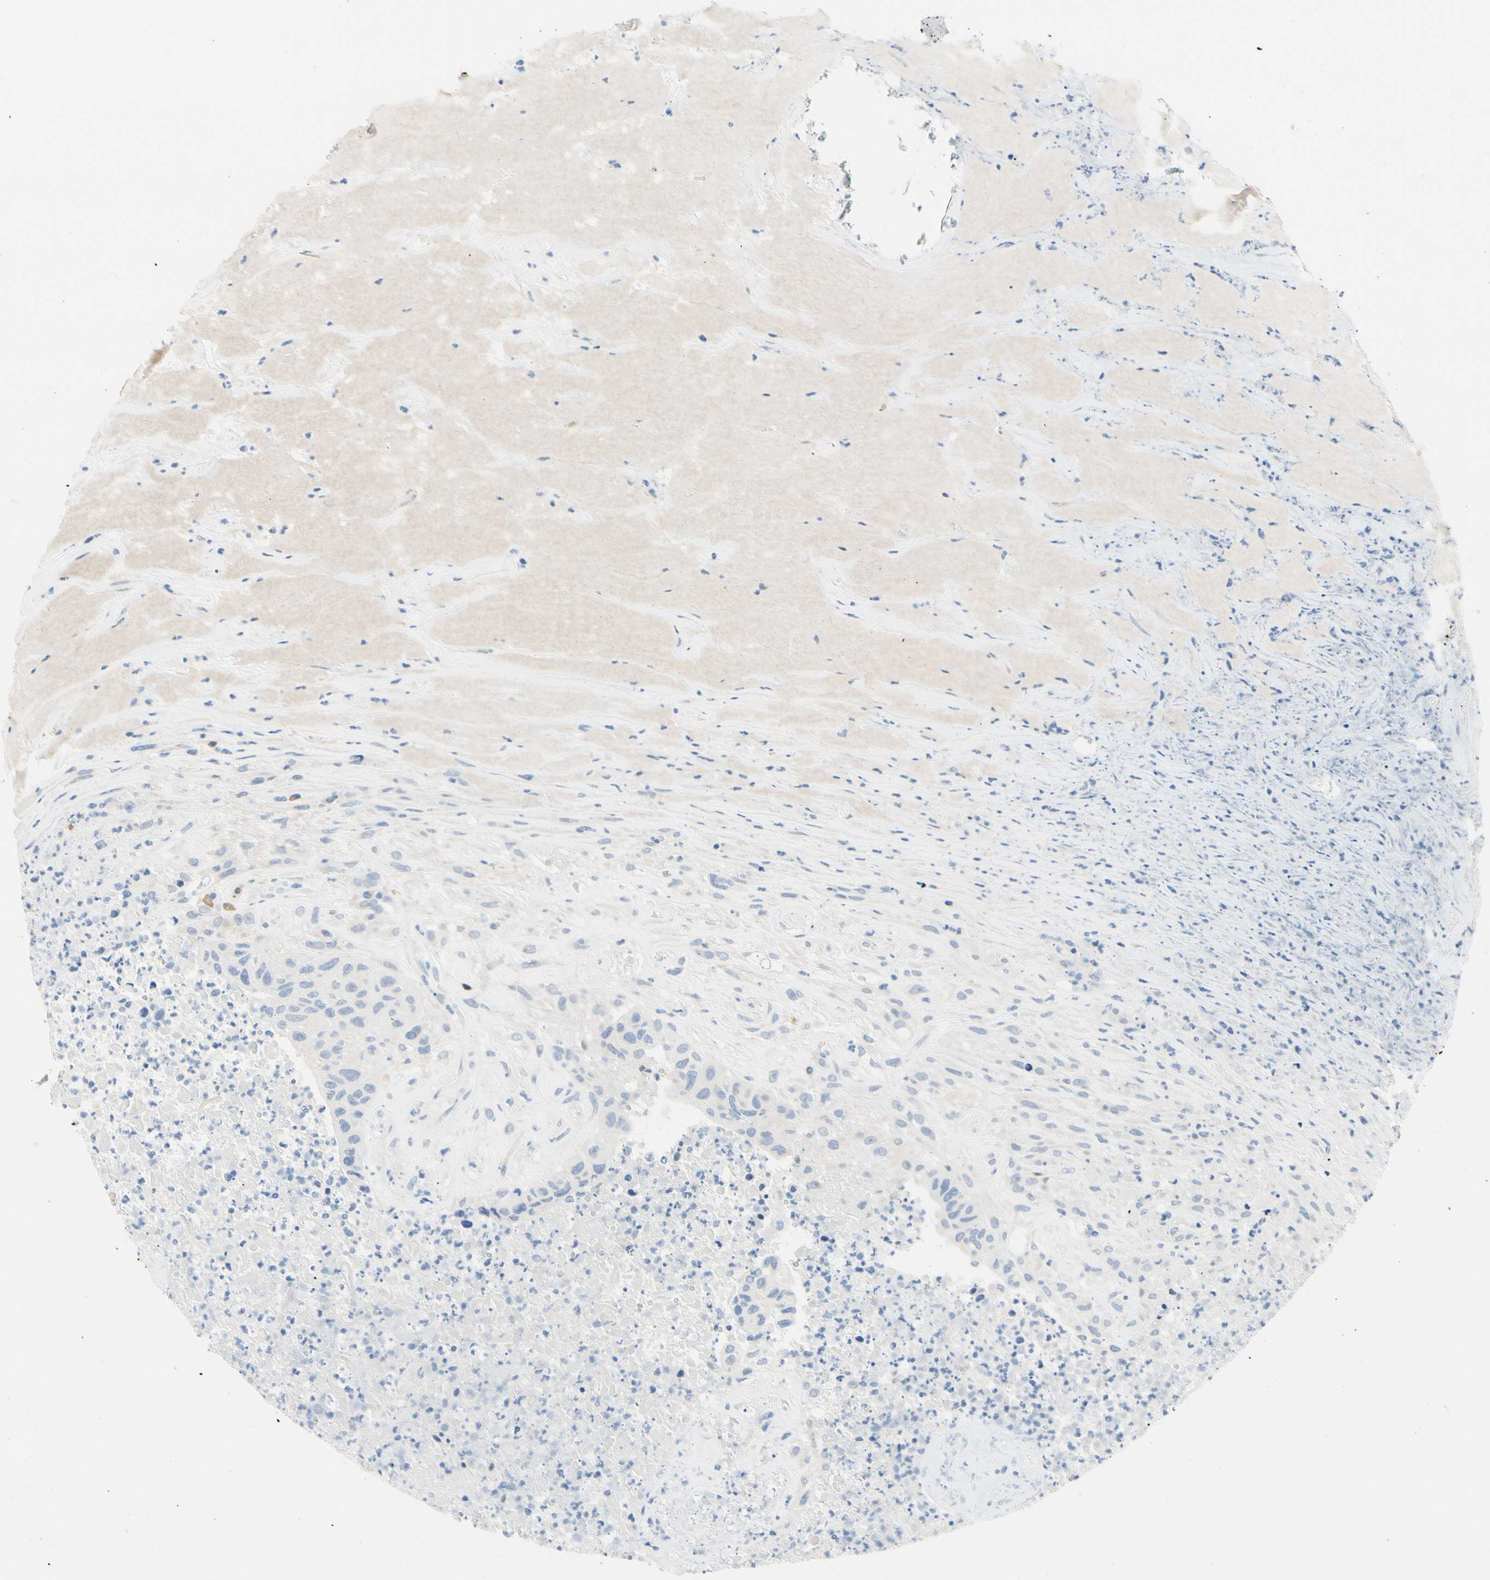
{"staining": {"intensity": "negative", "quantity": "none", "location": "none"}, "tissue": "urothelial cancer", "cell_type": "Tumor cells", "image_type": "cancer", "snomed": [{"axis": "morphology", "description": "Urothelial carcinoma, High grade"}, {"axis": "topography", "description": "Urinary bladder"}], "caption": "Immunohistochemistry of high-grade urothelial carcinoma reveals no staining in tumor cells.", "gene": "NFATC2", "patient": {"sex": "male", "age": 66}}